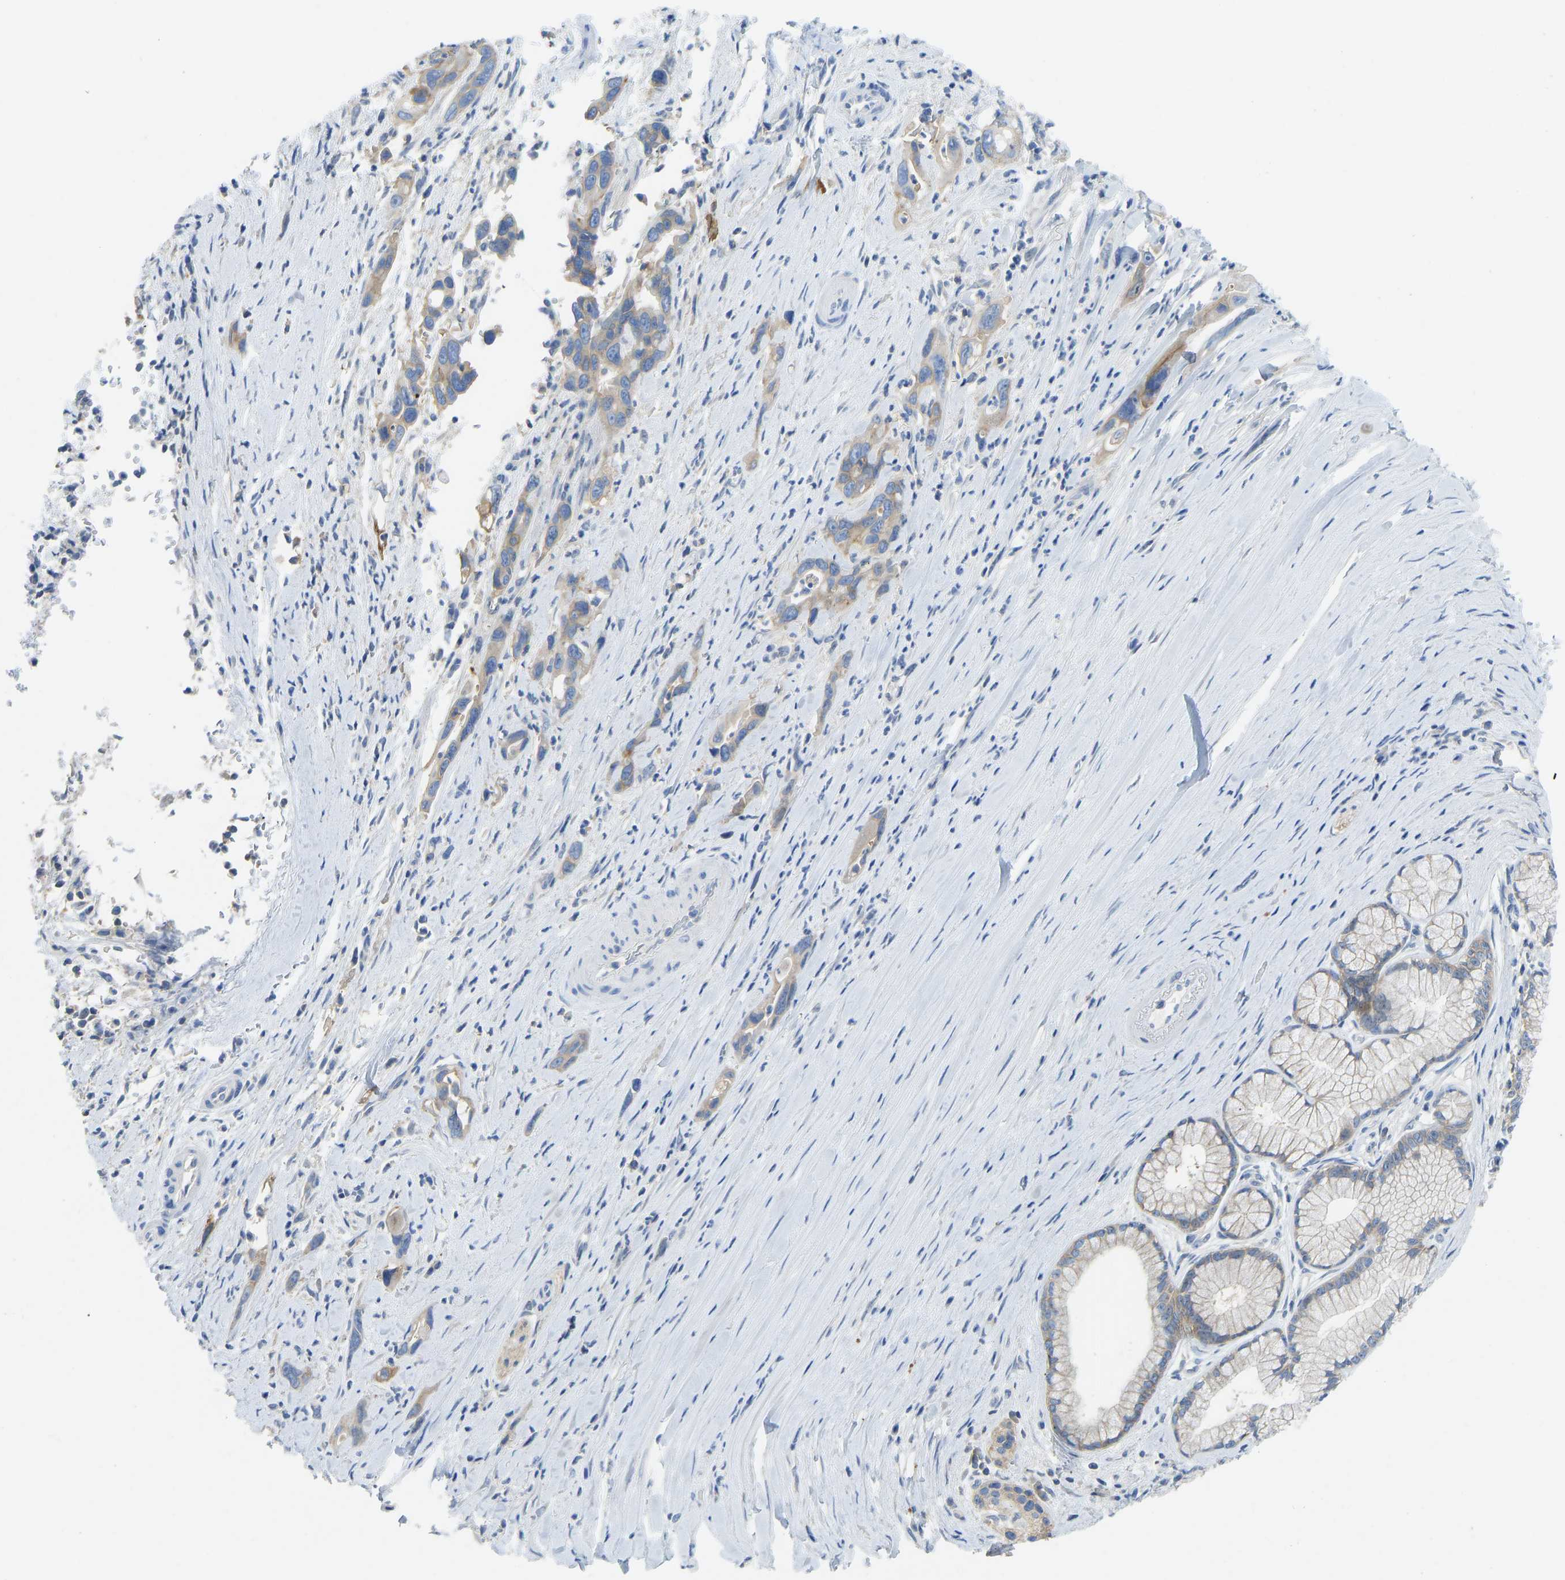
{"staining": {"intensity": "weak", "quantity": ">75%", "location": "cytoplasmic/membranous"}, "tissue": "pancreatic cancer", "cell_type": "Tumor cells", "image_type": "cancer", "snomed": [{"axis": "morphology", "description": "Adenocarcinoma, NOS"}, {"axis": "topography", "description": "Pancreas"}], "caption": "Pancreatic cancer (adenocarcinoma) stained with a brown dye exhibits weak cytoplasmic/membranous positive positivity in approximately >75% of tumor cells.", "gene": "NDRG3", "patient": {"sex": "female", "age": 70}}